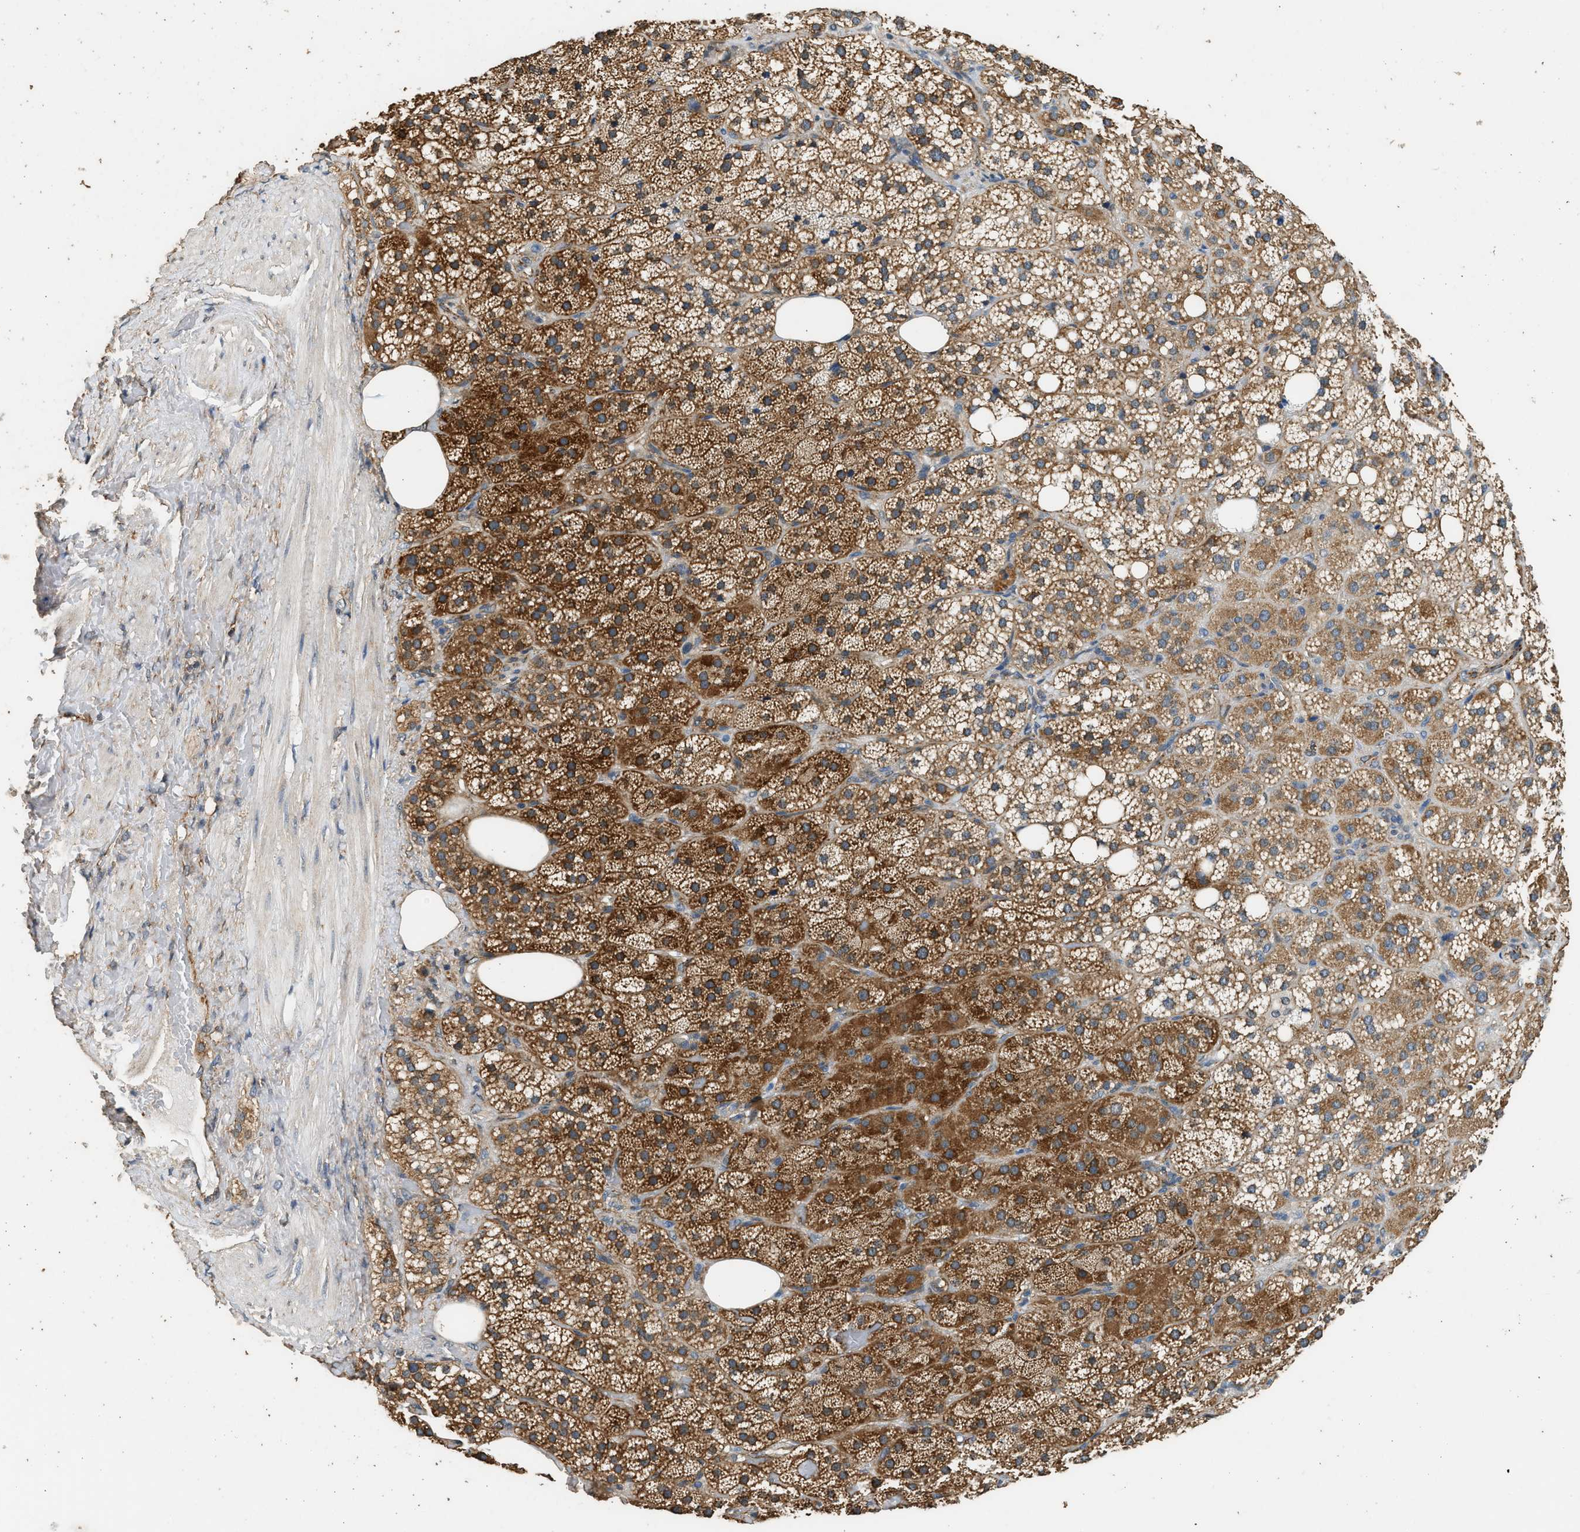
{"staining": {"intensity": "moderate", "quantity": ">75%", "location": "cytoplasmic/membranous"}, "tissue": "adrenal gland", "cell_type": "Glandular cells", "image_type": "normal", "snomed": [{"axis": "morphology", "description": "Normal tissue, NOS"}, {"axis": "topography", "description": "Adrenal gland"}], "caption": "Brown immunohistochemical staining in normal adrenal gland reveals moderate cytoplasmic/membranous staining in about >75% of glandular cells.", "gene": "PCLO", "patient": {"sex": "female", "age": 59}}